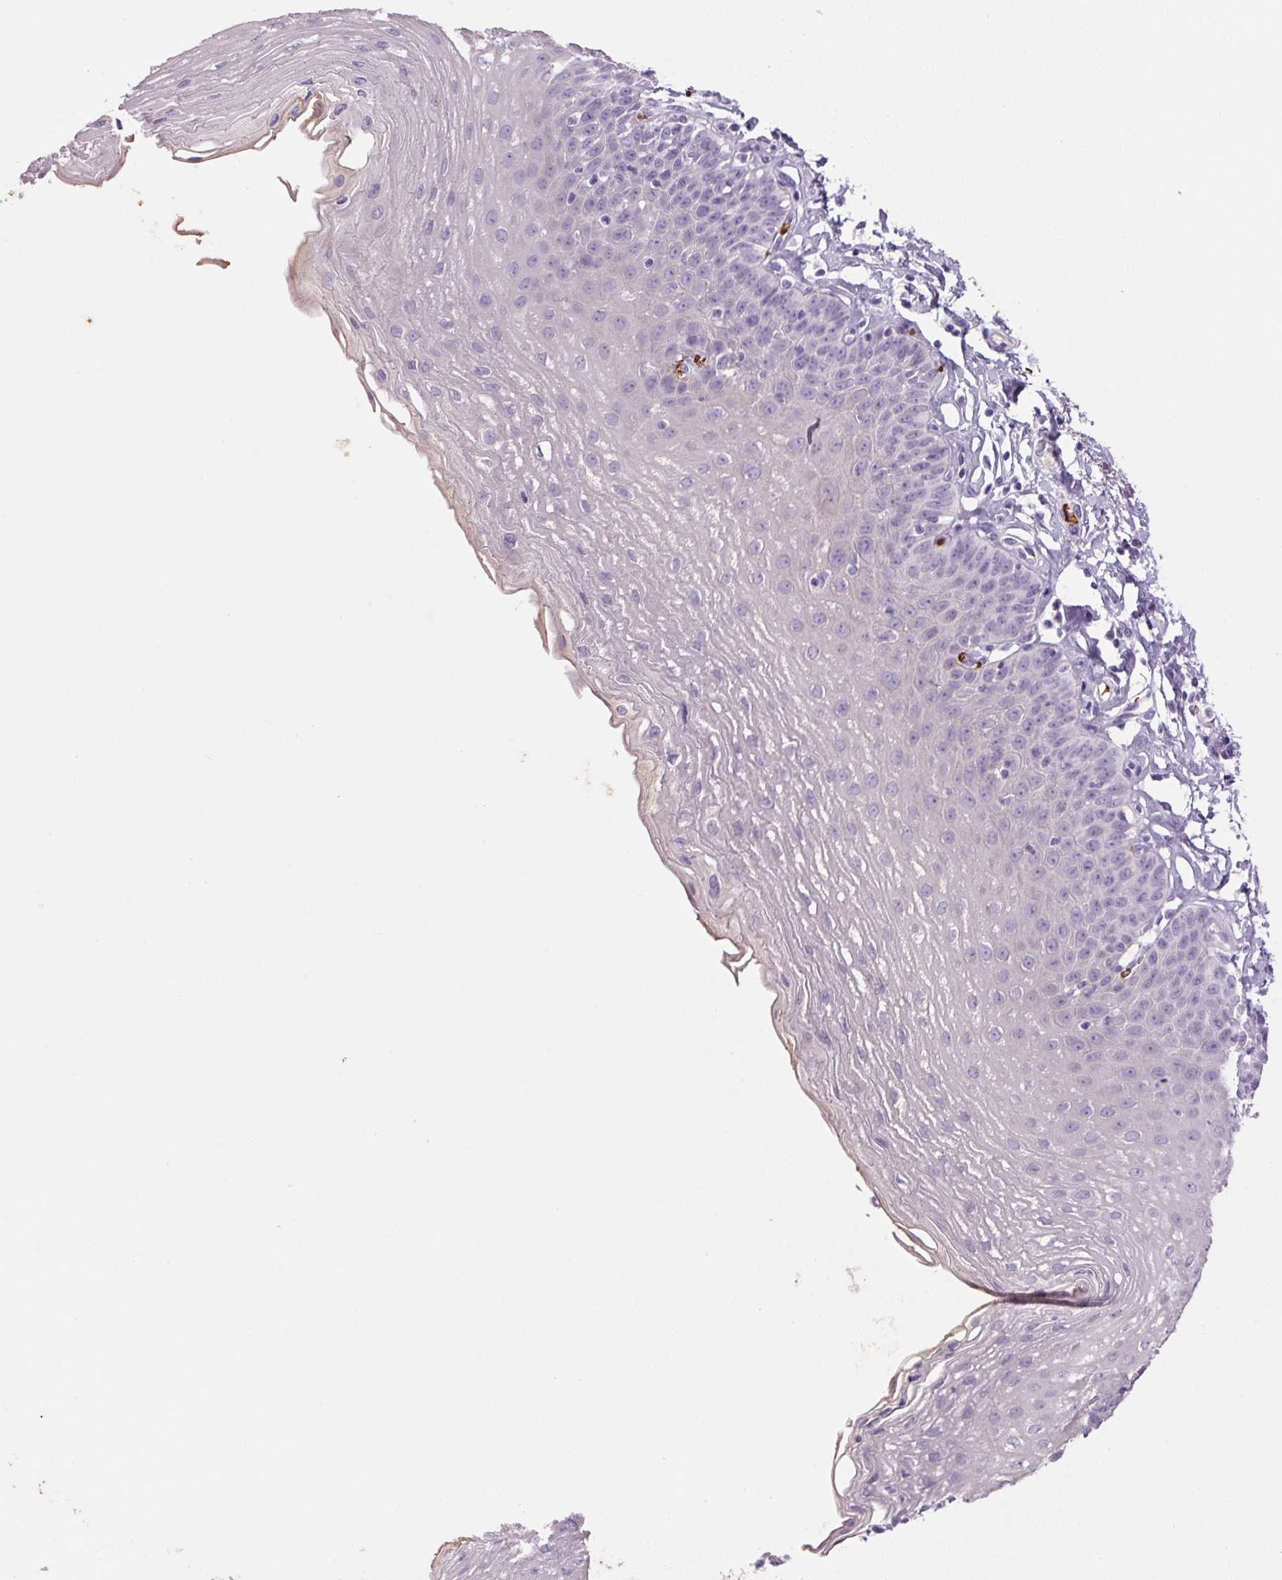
{"staining": {"intensity": "moderate", "quantity": "<25%", "location": "cytoplasmic/membranous"}, "tissue": "esophagus", "cell_type": "Squamous epithelial cells", "image_type": "normal", "snomed": [{"axis": "morphology", "description": "Normal tissue, NOS"}, {"axis": "topography", "description": "Esophagus"}], "caption": "Immunohistochemistry micrograph of benign esophagus: human esophagus stained using immunohistochemistry (IHC) exhibits low levels of moderate protein expression localized specifically in the cytoplasmic/membranous of squamous epithelial cells, appearing as a cytoplasmic/membranous brown color.", "gene": "HBQ1", "patient": {"sex": "female", "age": 81}}